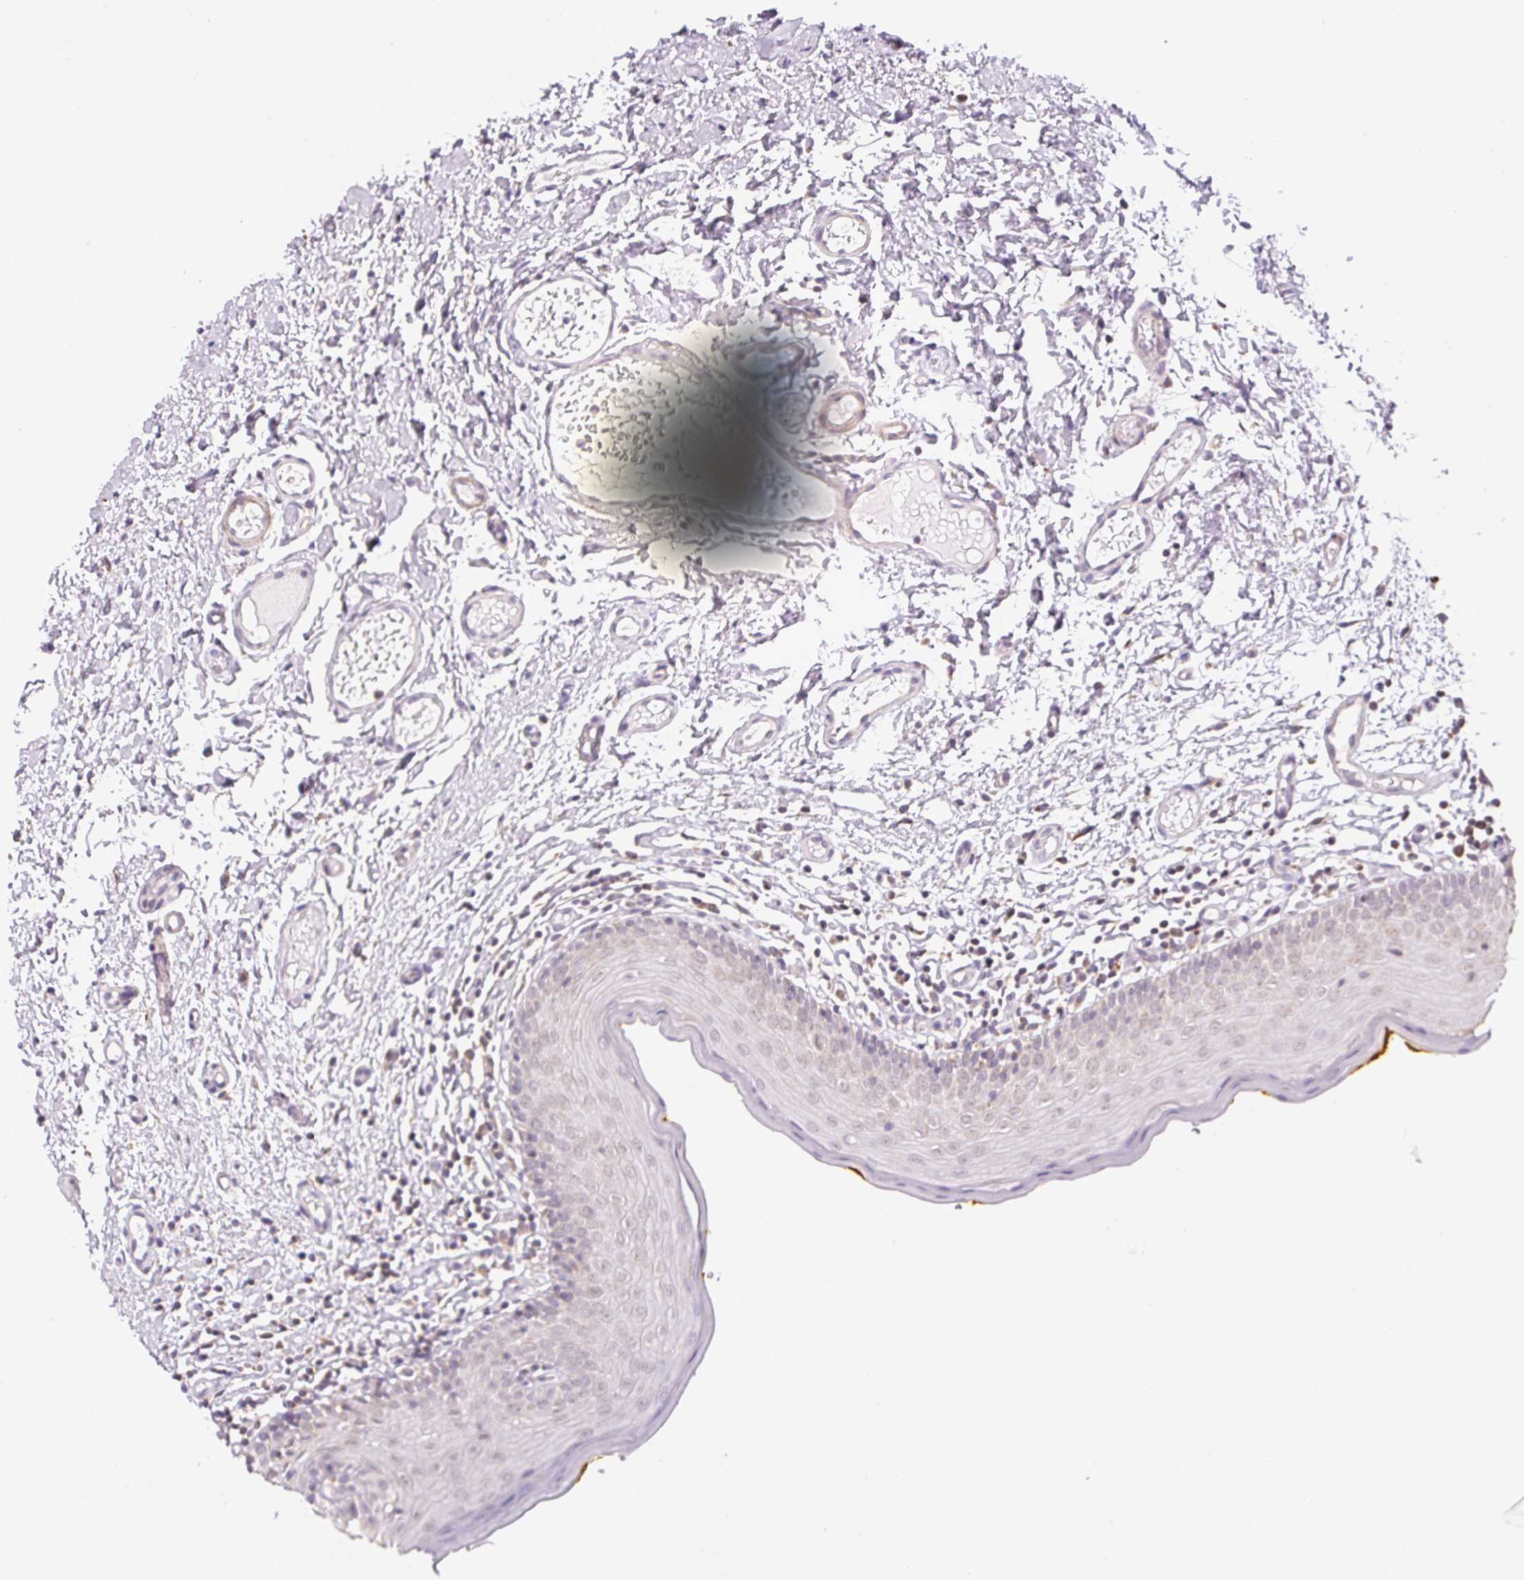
{"staining": {"intensity": "weak", "quantity": "25%-75%", "location": "cytoplasmic/membranous"}, "tissue": "oral mucosa", "cell_type": "Squamous epithelial cells", "image_type": "normal", "snomed": [{"axis": "morphology", "description": "Normal tissue, NOS"}, {"axis": "topography", "description": "Oral tissue"}, {"axis": "topography", "description": "Tounge, NOS"}], "caption": "Protein analysis of normal oral mucosa shows weak cytoplasmic/membranous staining in approximately 25%-75% of squamous epithelial cells. (DAB IHC, brown staining for protein, blue staining for nuclei).", "gene": "MAPK11", "patient": {"sex": "female", "age": 58}}